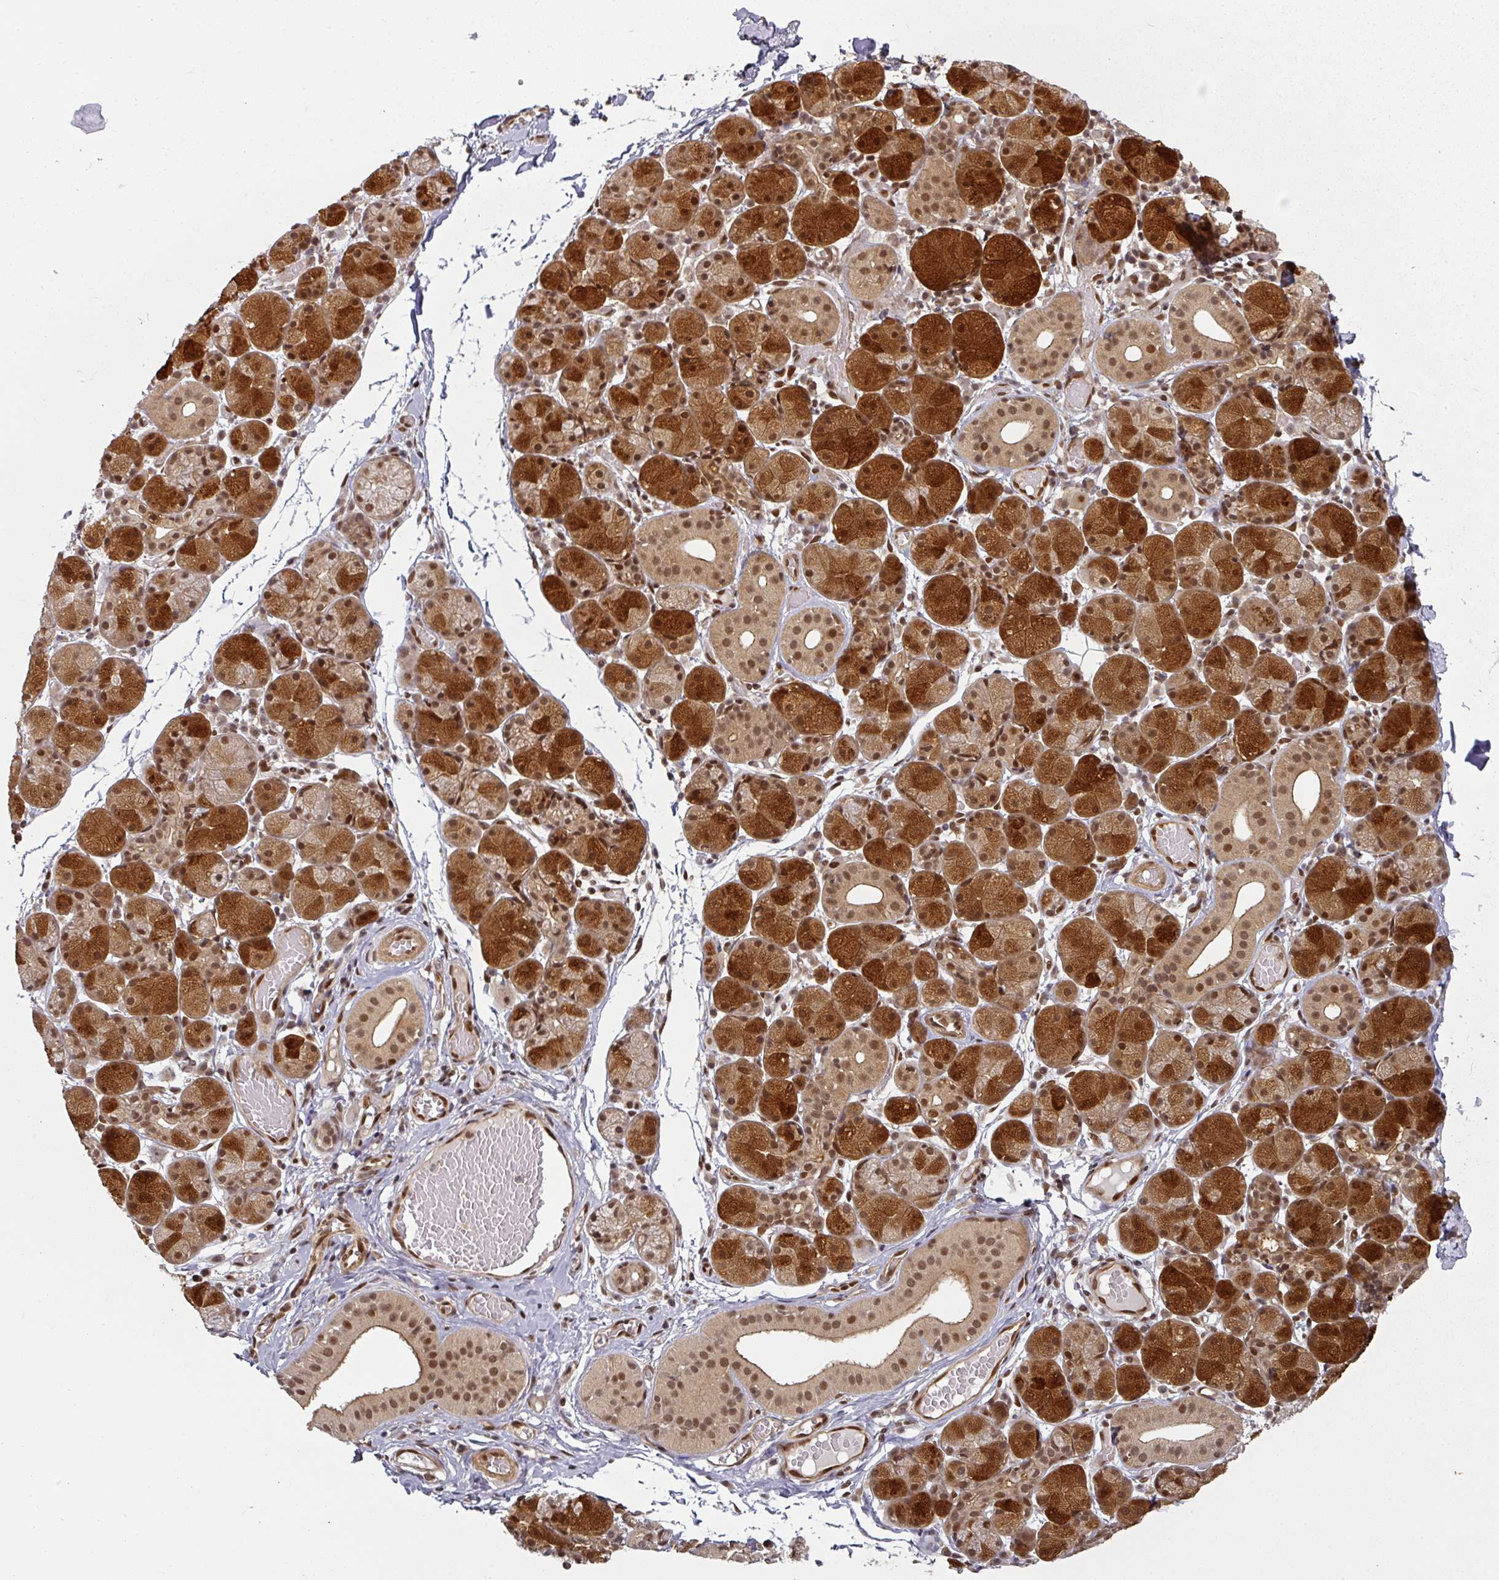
{"staining": {"intensity": "strong", "quantity": ">75%", "location": "cytoplasmic/membranous,nuclear"}, "tissue": "salivary gland", "cell_type": "Glandular cells", "image_type": "normal", "snomed": [{"axis": "morphology", "description": "Normal tissue, NOS"}, {"axis": "topography", "description": "Salivary gland"}], "caption": "Glandular cells demonstrate high levels of strong cytoplasmic/membranous,nuclear expression in about >75% of cells in unremarkable human salivary gland. The staining is performed using DAB (3,3'-diaminobenzidine) brown chromogen to label protein expression. The nuclei are counter-stained blue using hematoxylin.", "gene": "SIK3", "patient": {"sex": "female", "age": 24}}